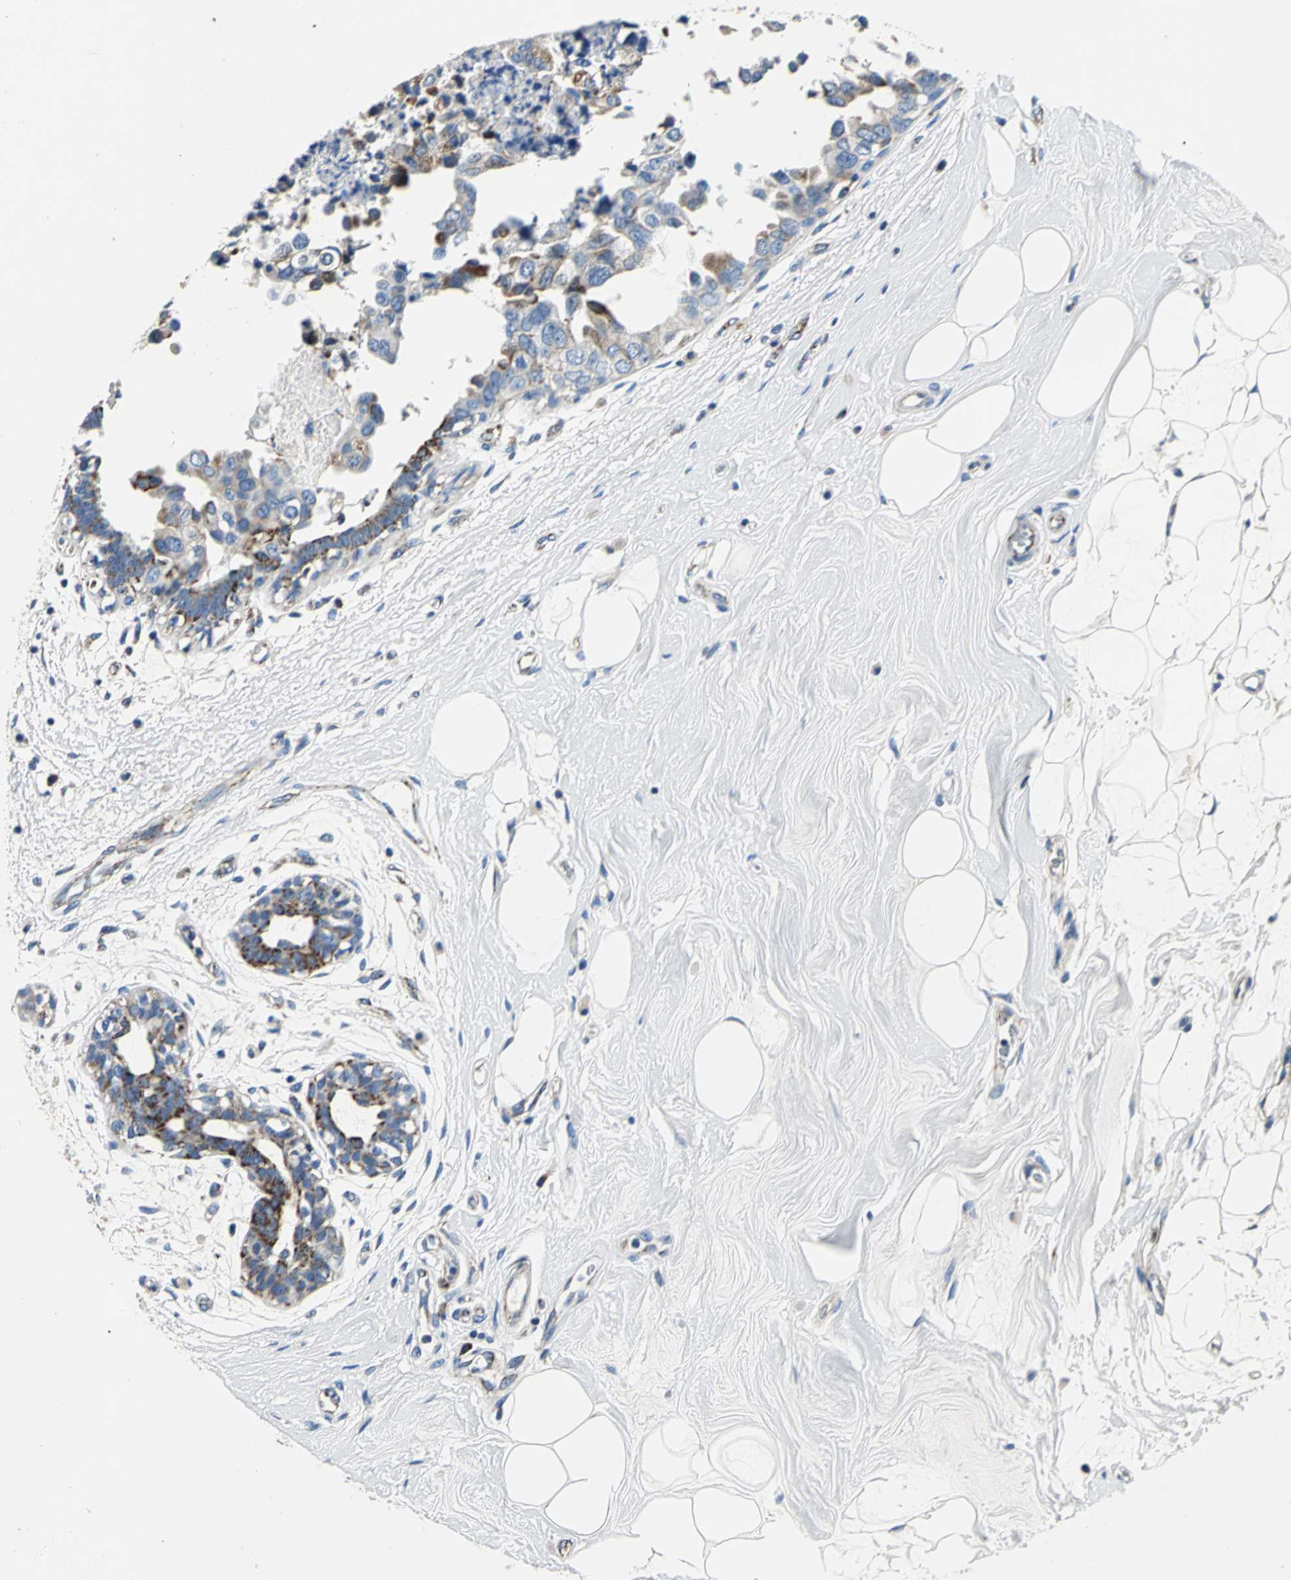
{"staining": {"intensity": "weak", "quantity": "25%-75%", "location": "cytoplasmic/membranous"}, "tissue": "breast cancer", "cell_type": "Tumor cells", "image_type": "cancer", "snomed": [{"axis": "morphology", "description": "Duct carcinoma"}, {"axis": "topography", "description": "Breast"}], "caption": "This is an image of immunohistochemistry staining of breast cancer (intraductal carcinoma), which shows weak expression in the cytoplasmic/membranous of tumor cells.", "gene": "IFI6", "patient": {"sex": "female", "age": 40}}